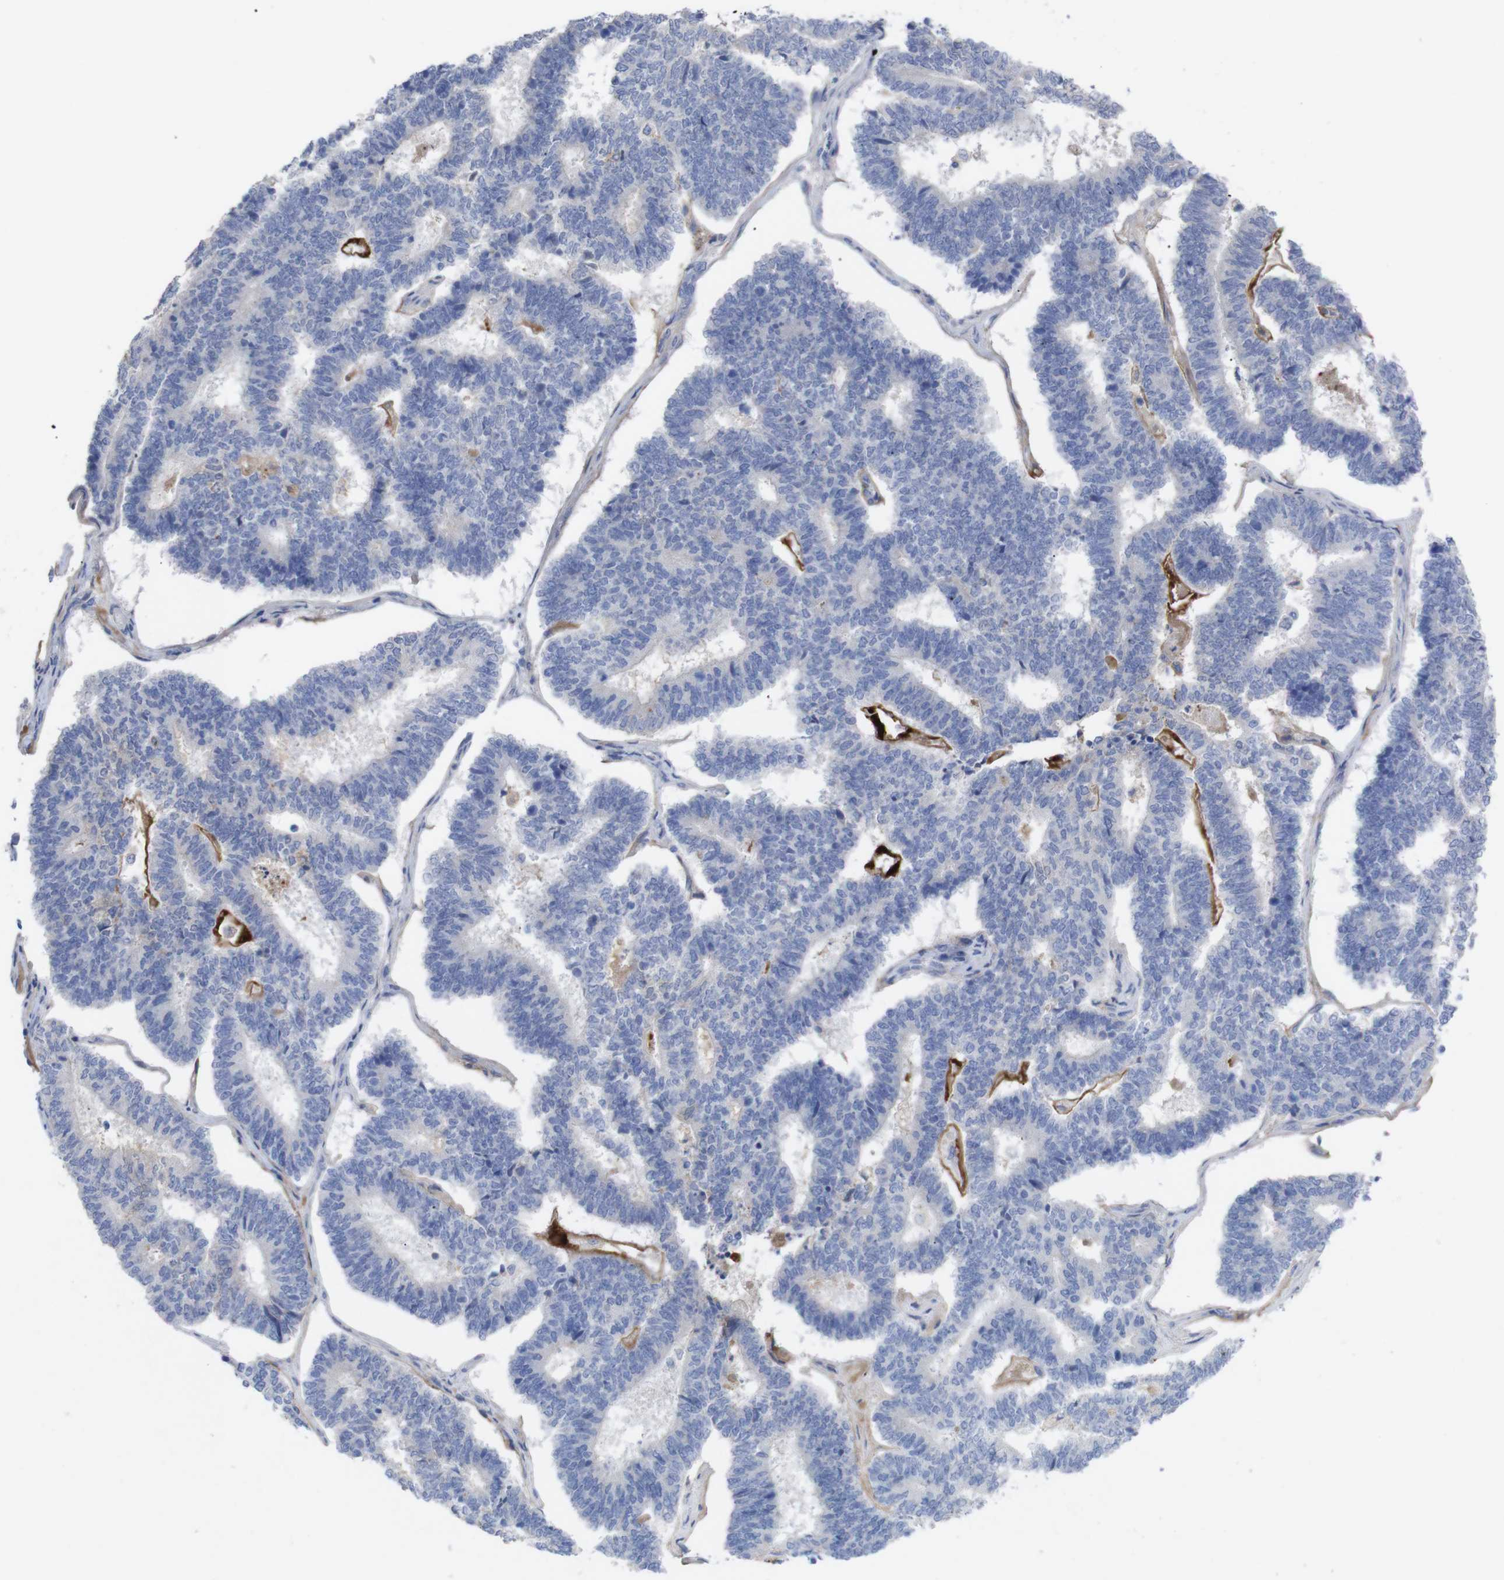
{"staining": {"intensity": "moderate", "quantity": "<25%", "location": "cytoplasmic/membranous"}, "tissue": "endometrial cancer", "cell_type": "Tumor cells", "image_type": "cancer", "snomed": [{"axis": "morphology", "description": "Adenocarcinoma, NOS"}, {"axis": "topography", "description": "Endometrium"}], "caption": "Tumor cells exhibit moderate cytoplasmic/membranous expression in approximately <25% of cells in endometrial adenocarcinoma.", "gene": "C5AR1", "patient": {"sex": "female", "age": 70}}